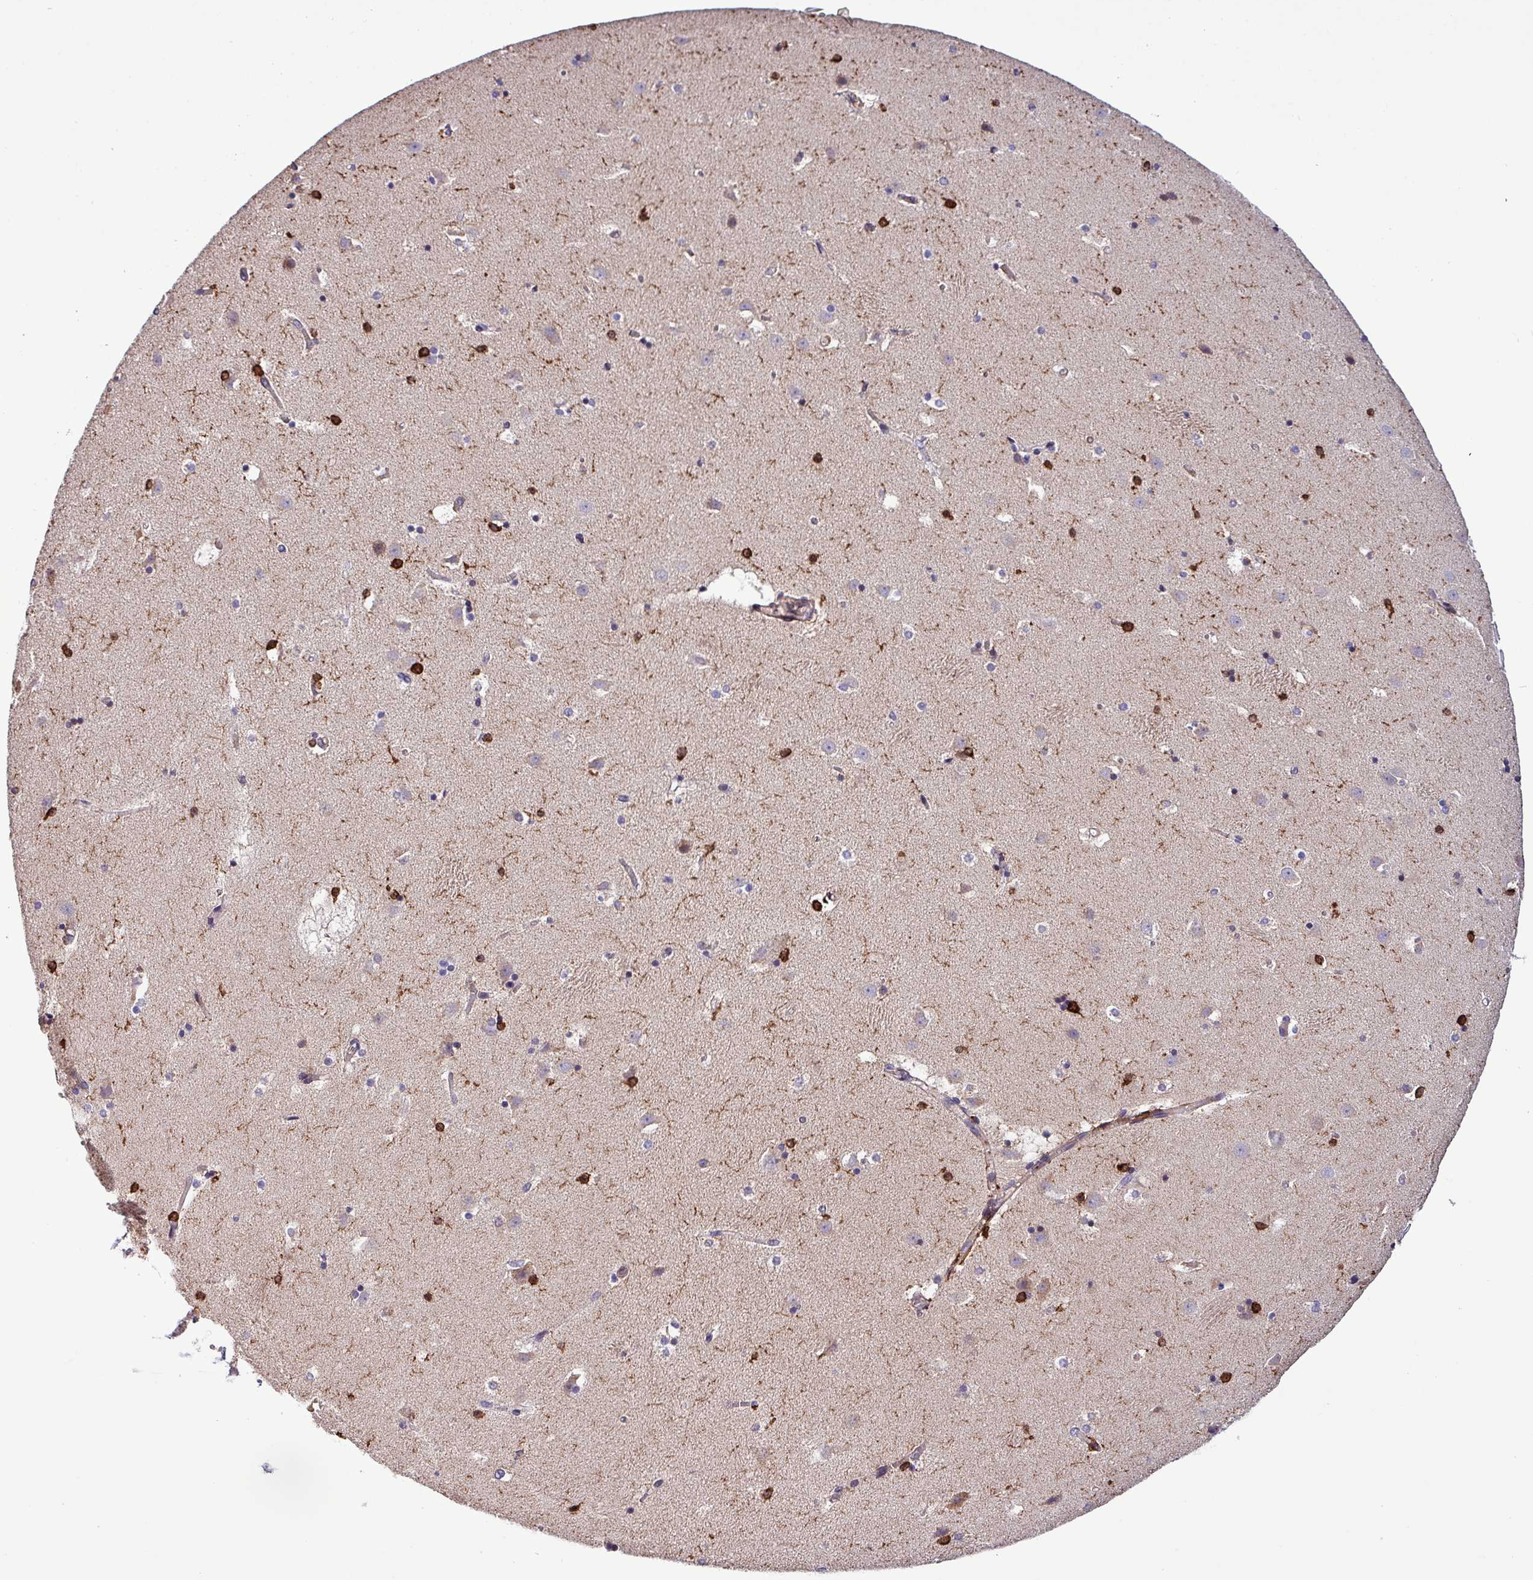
{"staining": {"intensity": "strong", "quantity": "<25%", "location": "nuclear"}, "tissue": "caudate", "cell_type": "Glial cells", "image_type": "normal", "snomed": [{"axis": "morphology", "description": "Normal tissue, NOS"}, {"axis": "topography", "description": "Lateral ventricle wall"}], "caption": "Protein staining reveals strong nuclear staining in approximately <25% of glial cells in unremarkable caudate.", "gene": "SCIN", "patient": {"sex": "male", "age": 45}}